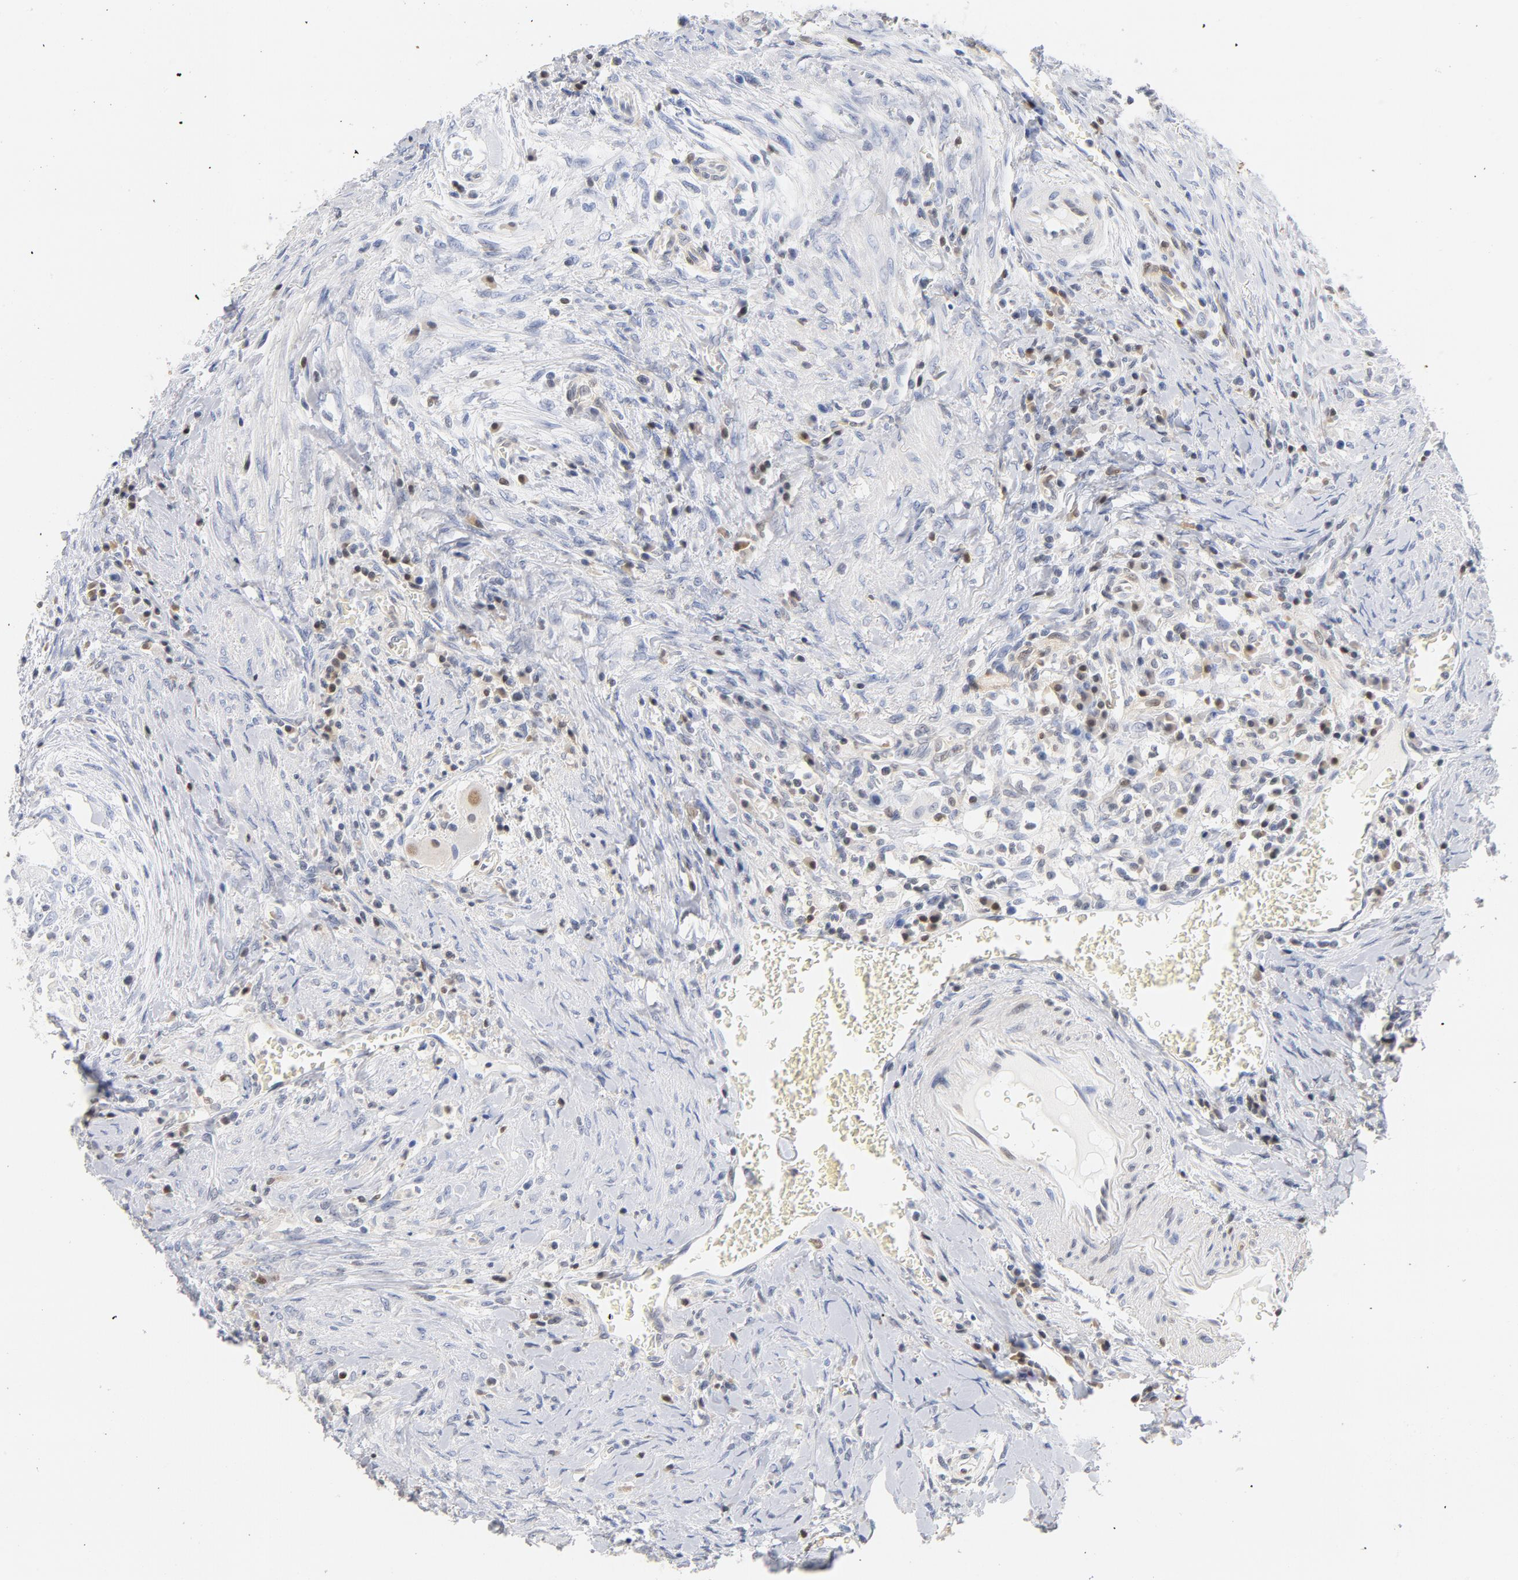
{"staining": {"intensity": "weak", "quantity": "<25%", "location": "nuclear"}, "tissue": "colorectal cancer", "cell_type": "Tumor cells", "image_type": "cancer", "snomed": [{"axis": "morphology", "description": "Adenocarcinoma, NOS"}, {"axis": "topography", "description": "Rectum"}], "caption": "A histopathology image of human colorectal cancer is negative for staining in tumor cells.", "gene": "CDKN1B", "patient": {"sex": "male", "age": 70}}